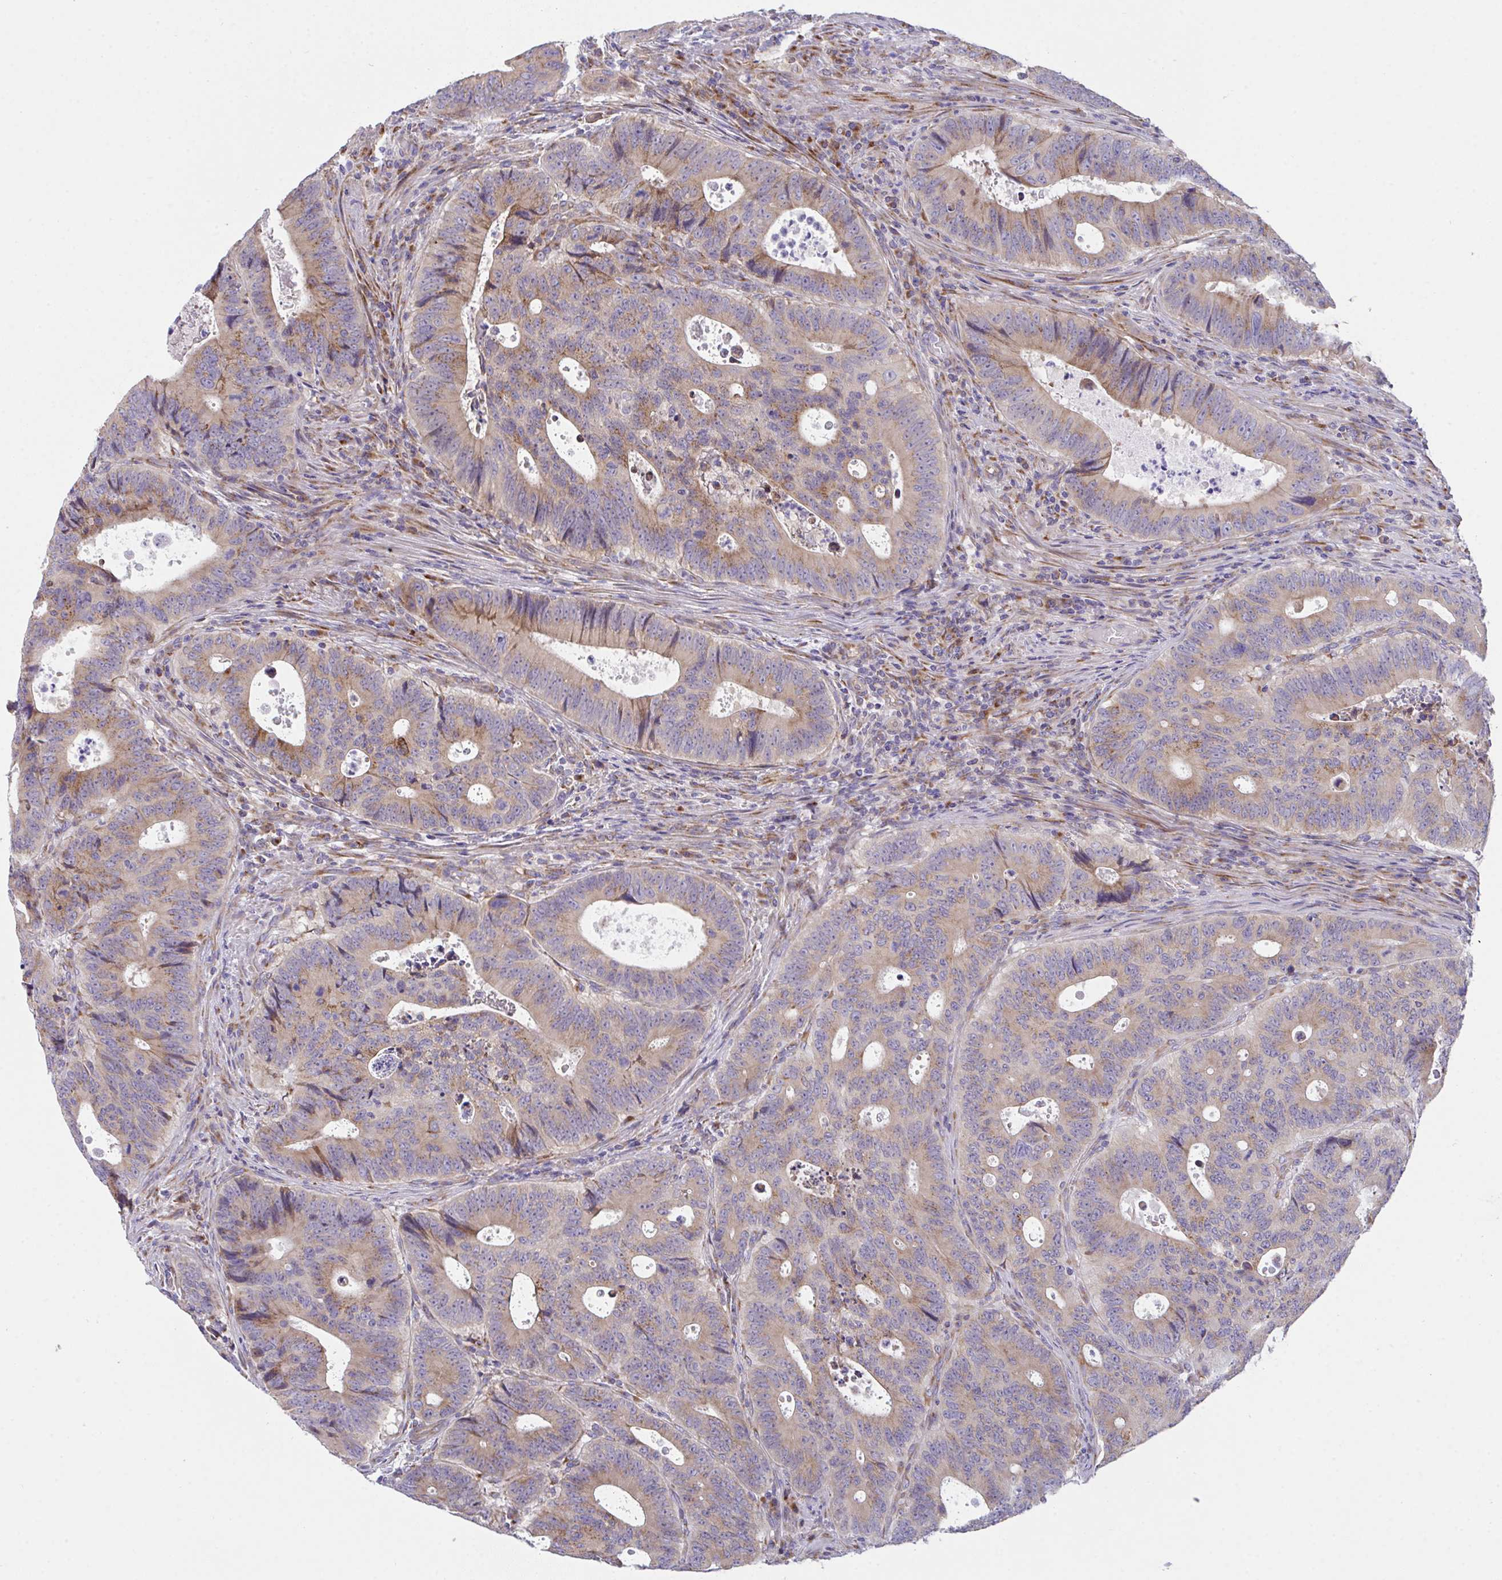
{"staining": {"intensity": "weak", "quantity": "25%-75%", "location": "cytoplasmic/membranous"}, "tissue": "colorectal cancer", "cell_type": "Tumor cells", "image_type": "cancer", "snomed": [{"axis": "morphology", "description": "Adenocarcinoma, NOS"}, {"axis": "topography", "description": "Colon"}], "caption": "A photomicrograph showing weak cytoplasmic/membranous expression in approximately 25%-75% of tumor cells in colorectal adenocarcinoma, as visualized by brown immunohistochemical staining.", "gene": "MIA3", "patient": {"sex": "male", "age": 62}}